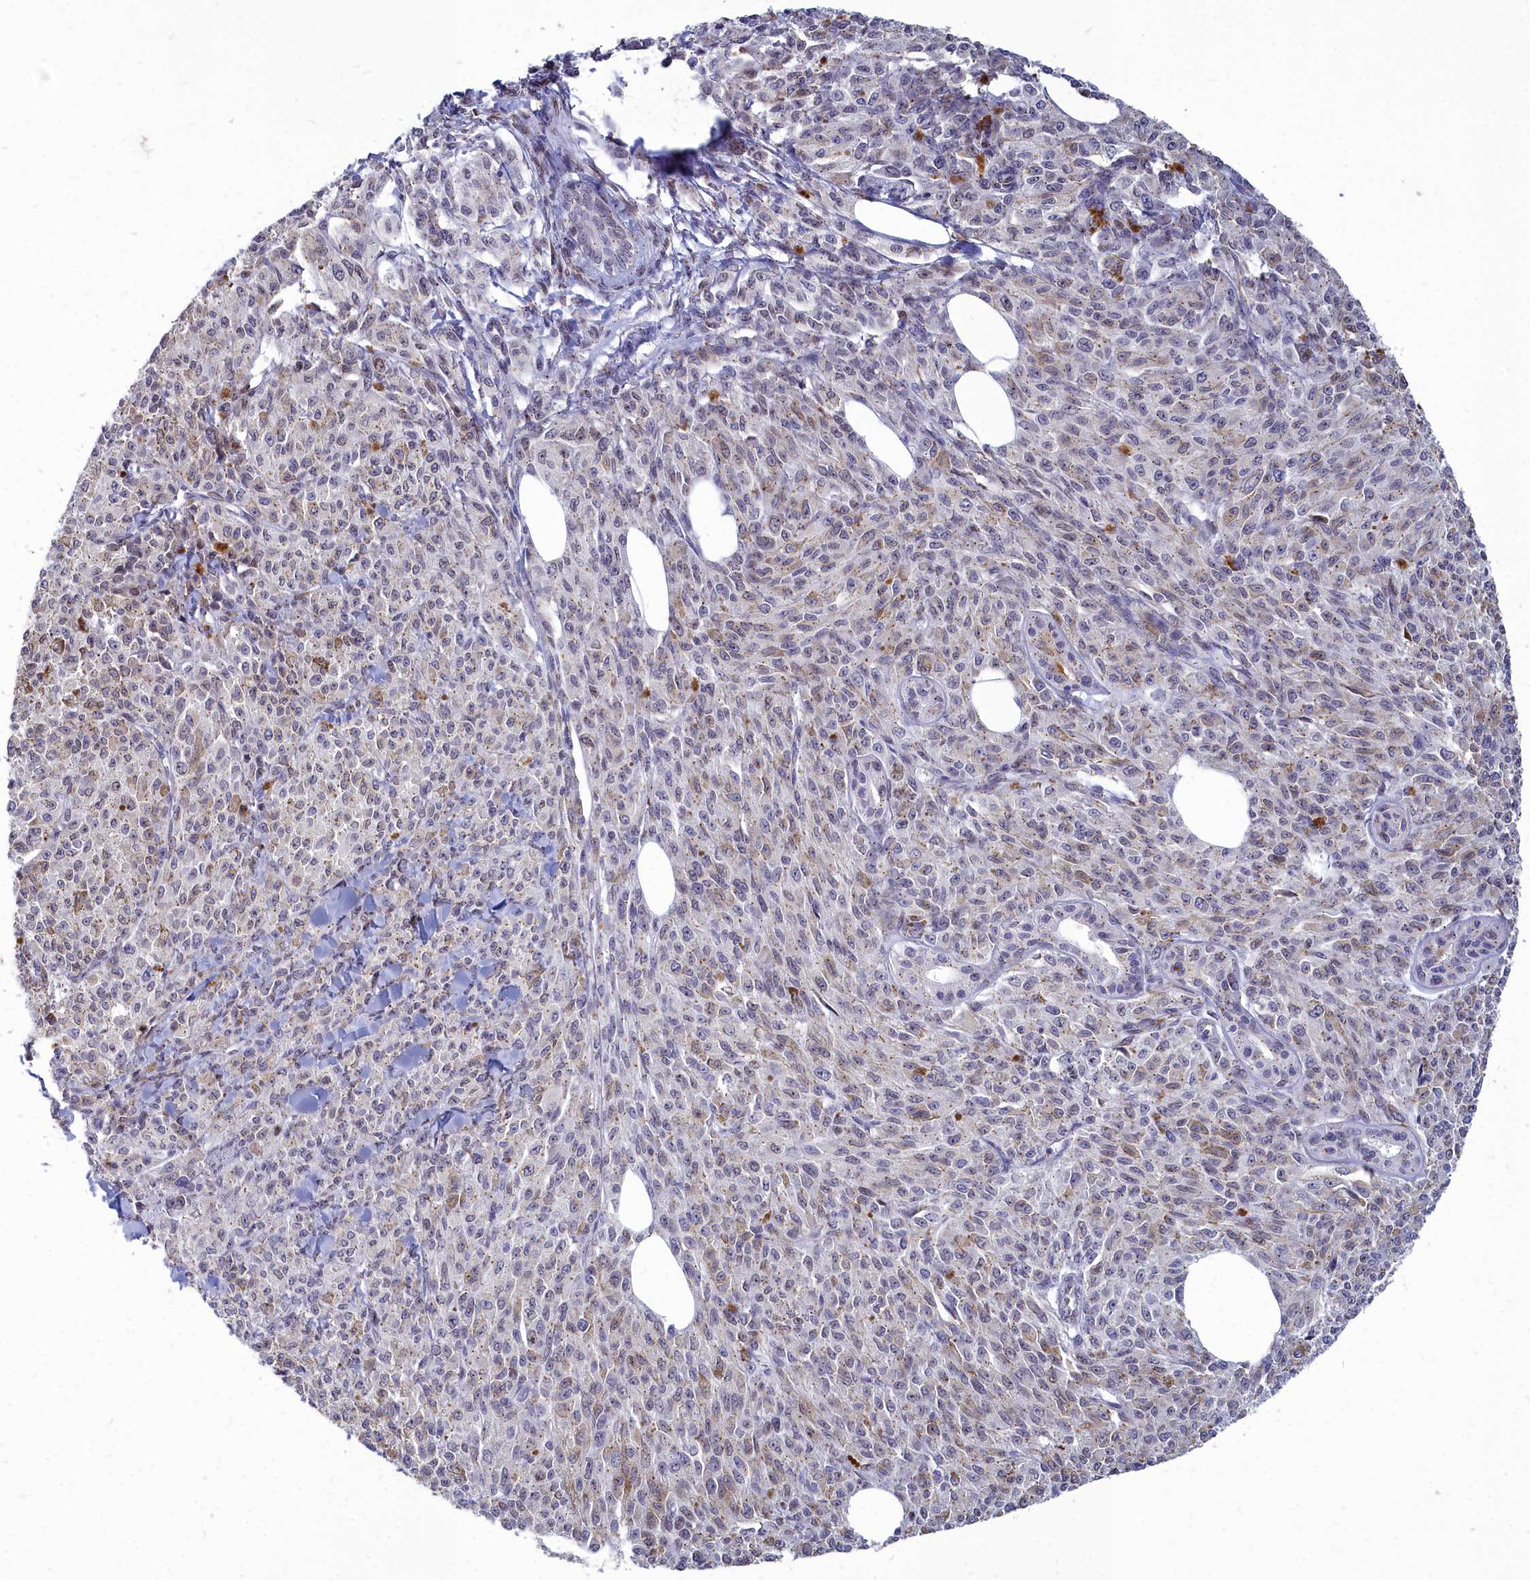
{"staining": {"intensity": "weak", "quantity": "25%-75%", "location": "cytoplasmic/membranous,nuclear"}, "tissue": "melanoma", "cell_type": "Tumor cells", "image_type": "cancer", "snomed": [{"axis": "morphology", "description": "Malignant melanoma, NOS"}, {"axis": "topography", "description": "Skin"}], "caption": "There is low levels of weak cytoplasmic/membranous and nuclear expression in tumor cells of melanoma, as demonstrated by immunohistochemical staining (brown color).", "gene": "NOXA1", "patient": {"sex": "female", "age": 52}}